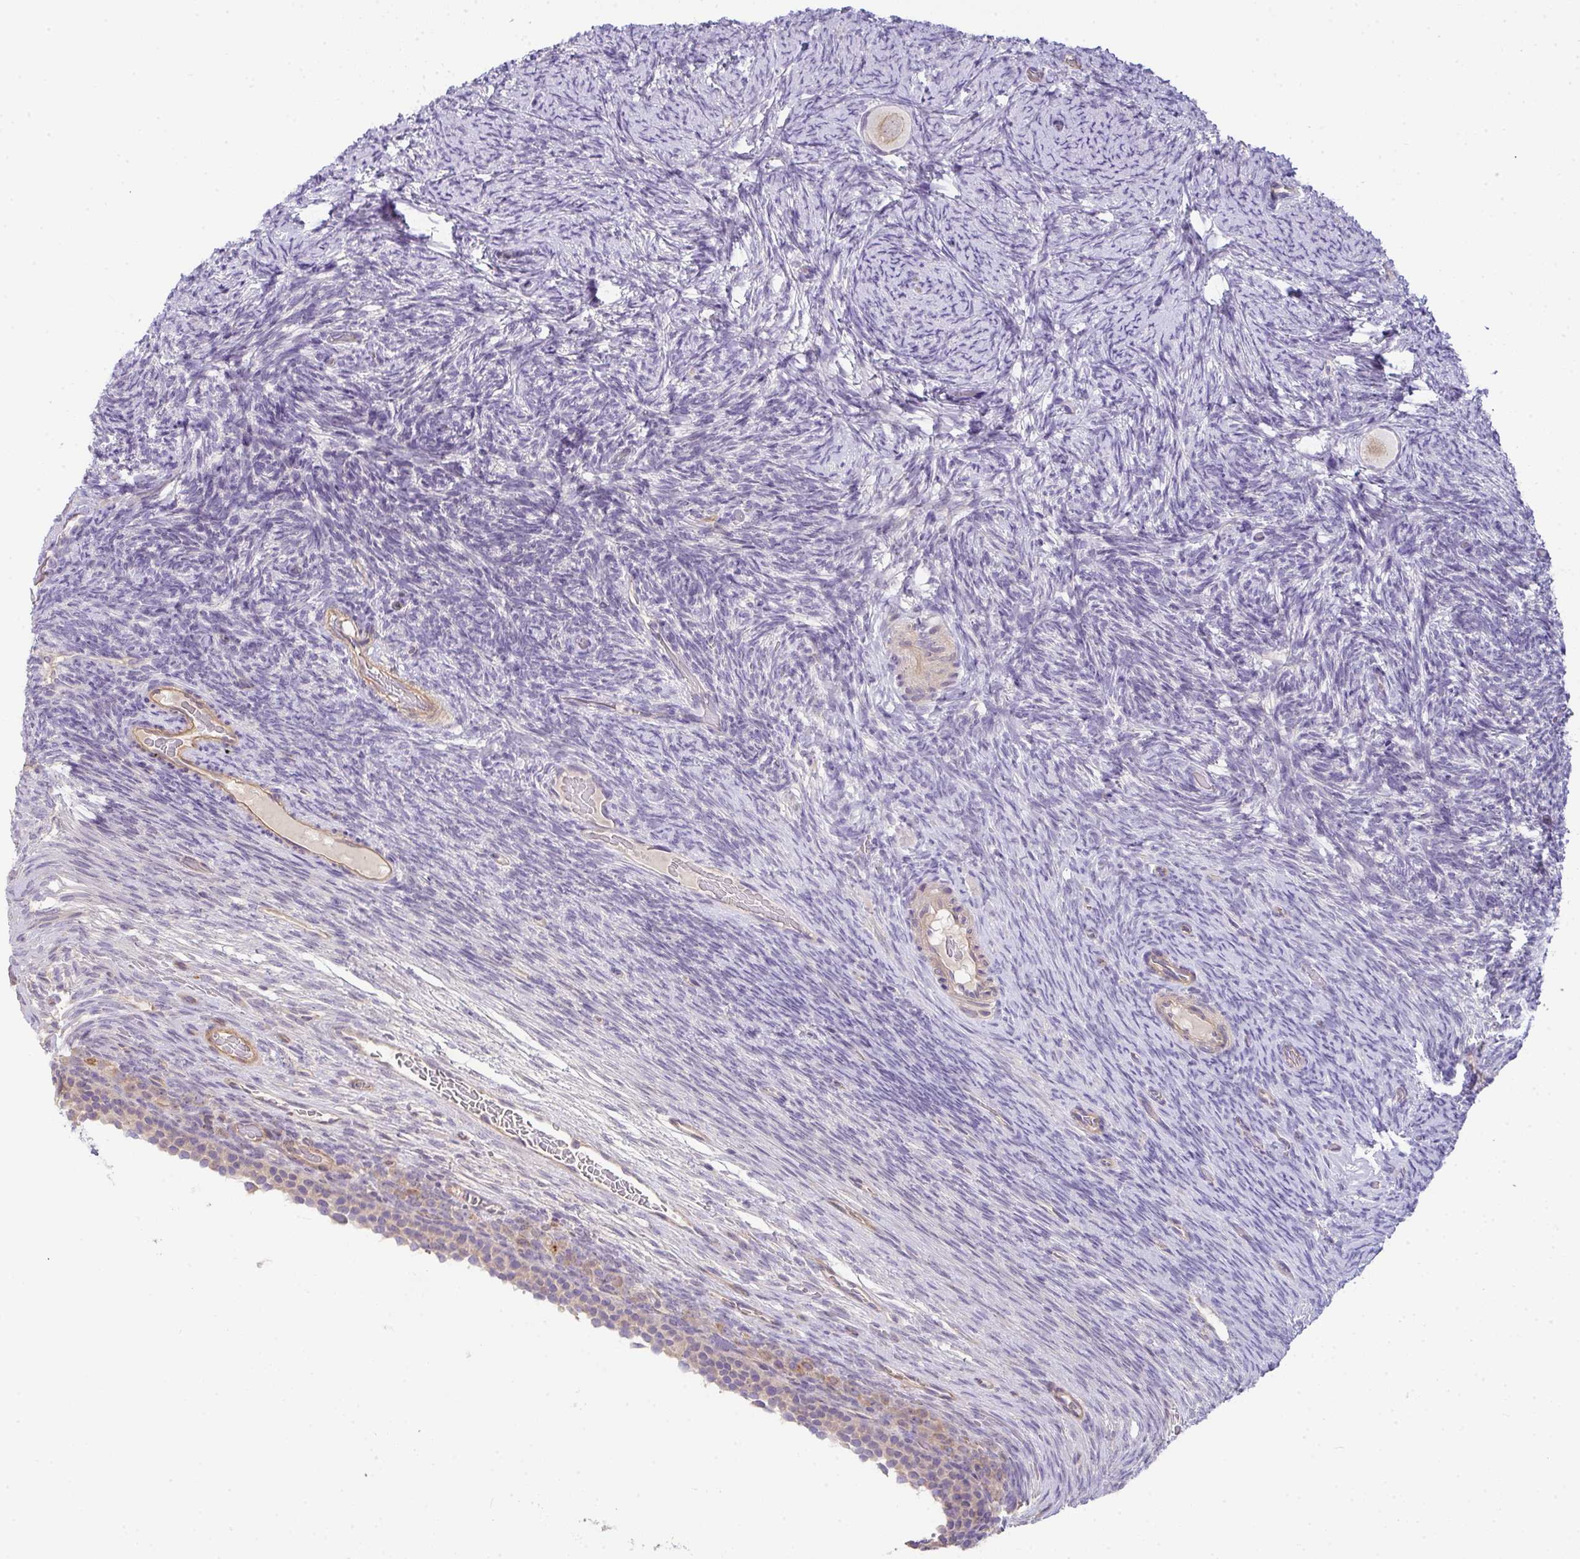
{"staining": {"intensity": "weak", "quantity": ">75%", "location": "cytoplasmic/membranous"}, "tissue": "ovary", "cell_type": "Follicle cells", "image_type": "normal", "snomed": [{"axis": "morphology", "description": "Normal tissue, NOS"}, {"axis": "topography", "description": "Ovary"}], "caption": "Protein staining demonstrates weak cytoplasmic/membranous positivity in about >75% of follicle cells in benign ovary.", "gene": "FILIP1", "patient": {"sex": "female", "age": 34}}